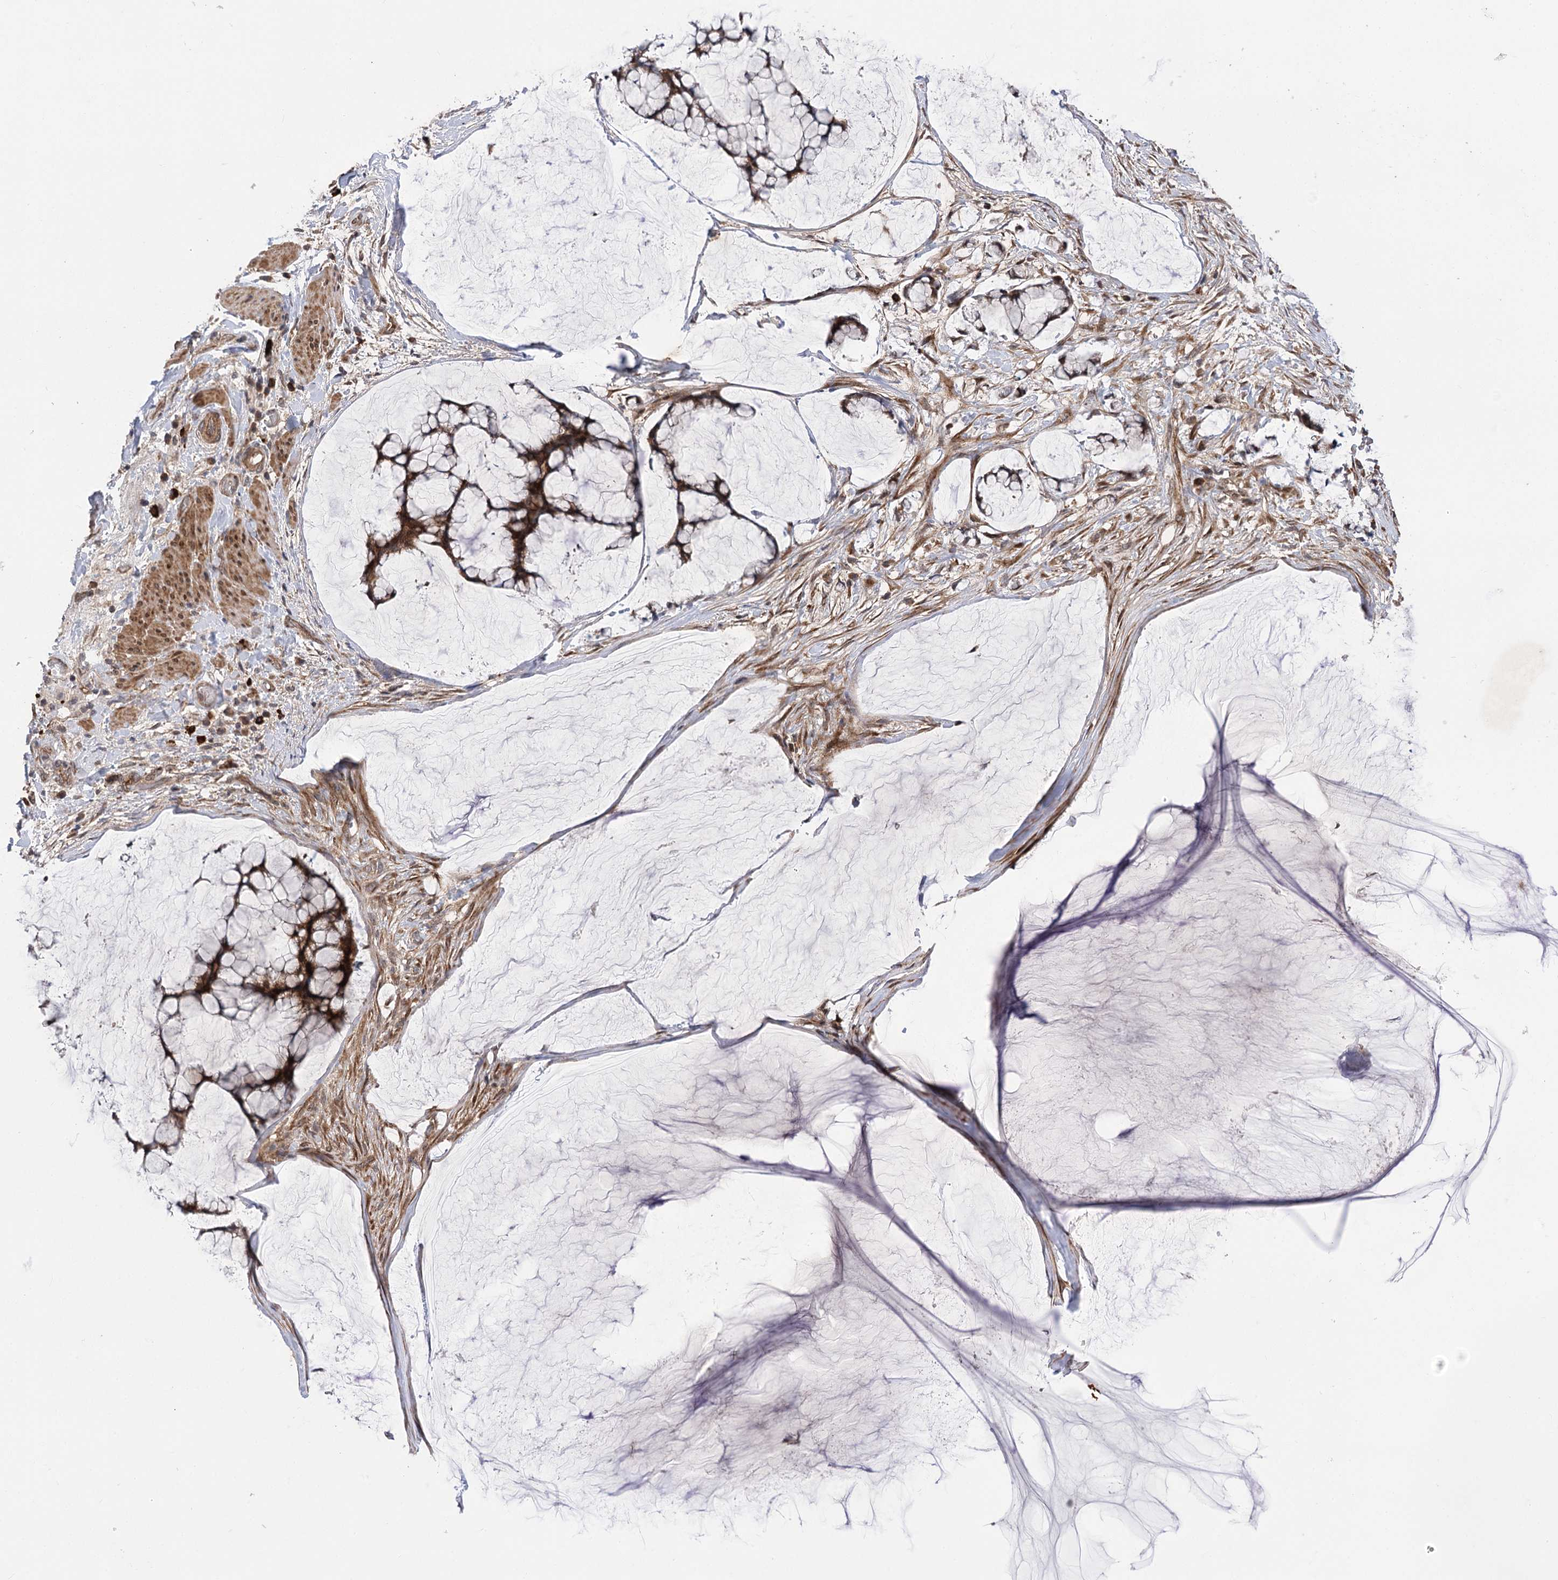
{"staining": {"intensity": "moderate", "quantity": ">75%", "location": "cytoplasmic/membranous,nuclear"}, "tissue": "ovarian cancer", "cell_type": "Tumor cells", "image_type": "cancer", "snomed": [{"axis": "morphology", "description": "Cystadenocarcinoma, mucinous, NOS"}, {"axis": "topography", "description": "Ovary"}], "caption": "Immunohistochemistry image of ovarian mucinous cystadenocarcinoma stained for a protein (brown), which reveals medium levels of moderate cytoplasmic/membranous and nuclear staining in about >75% of tumor cells.", "gene": "TENM2", "patient": {"sex": "female", "age": 42}}